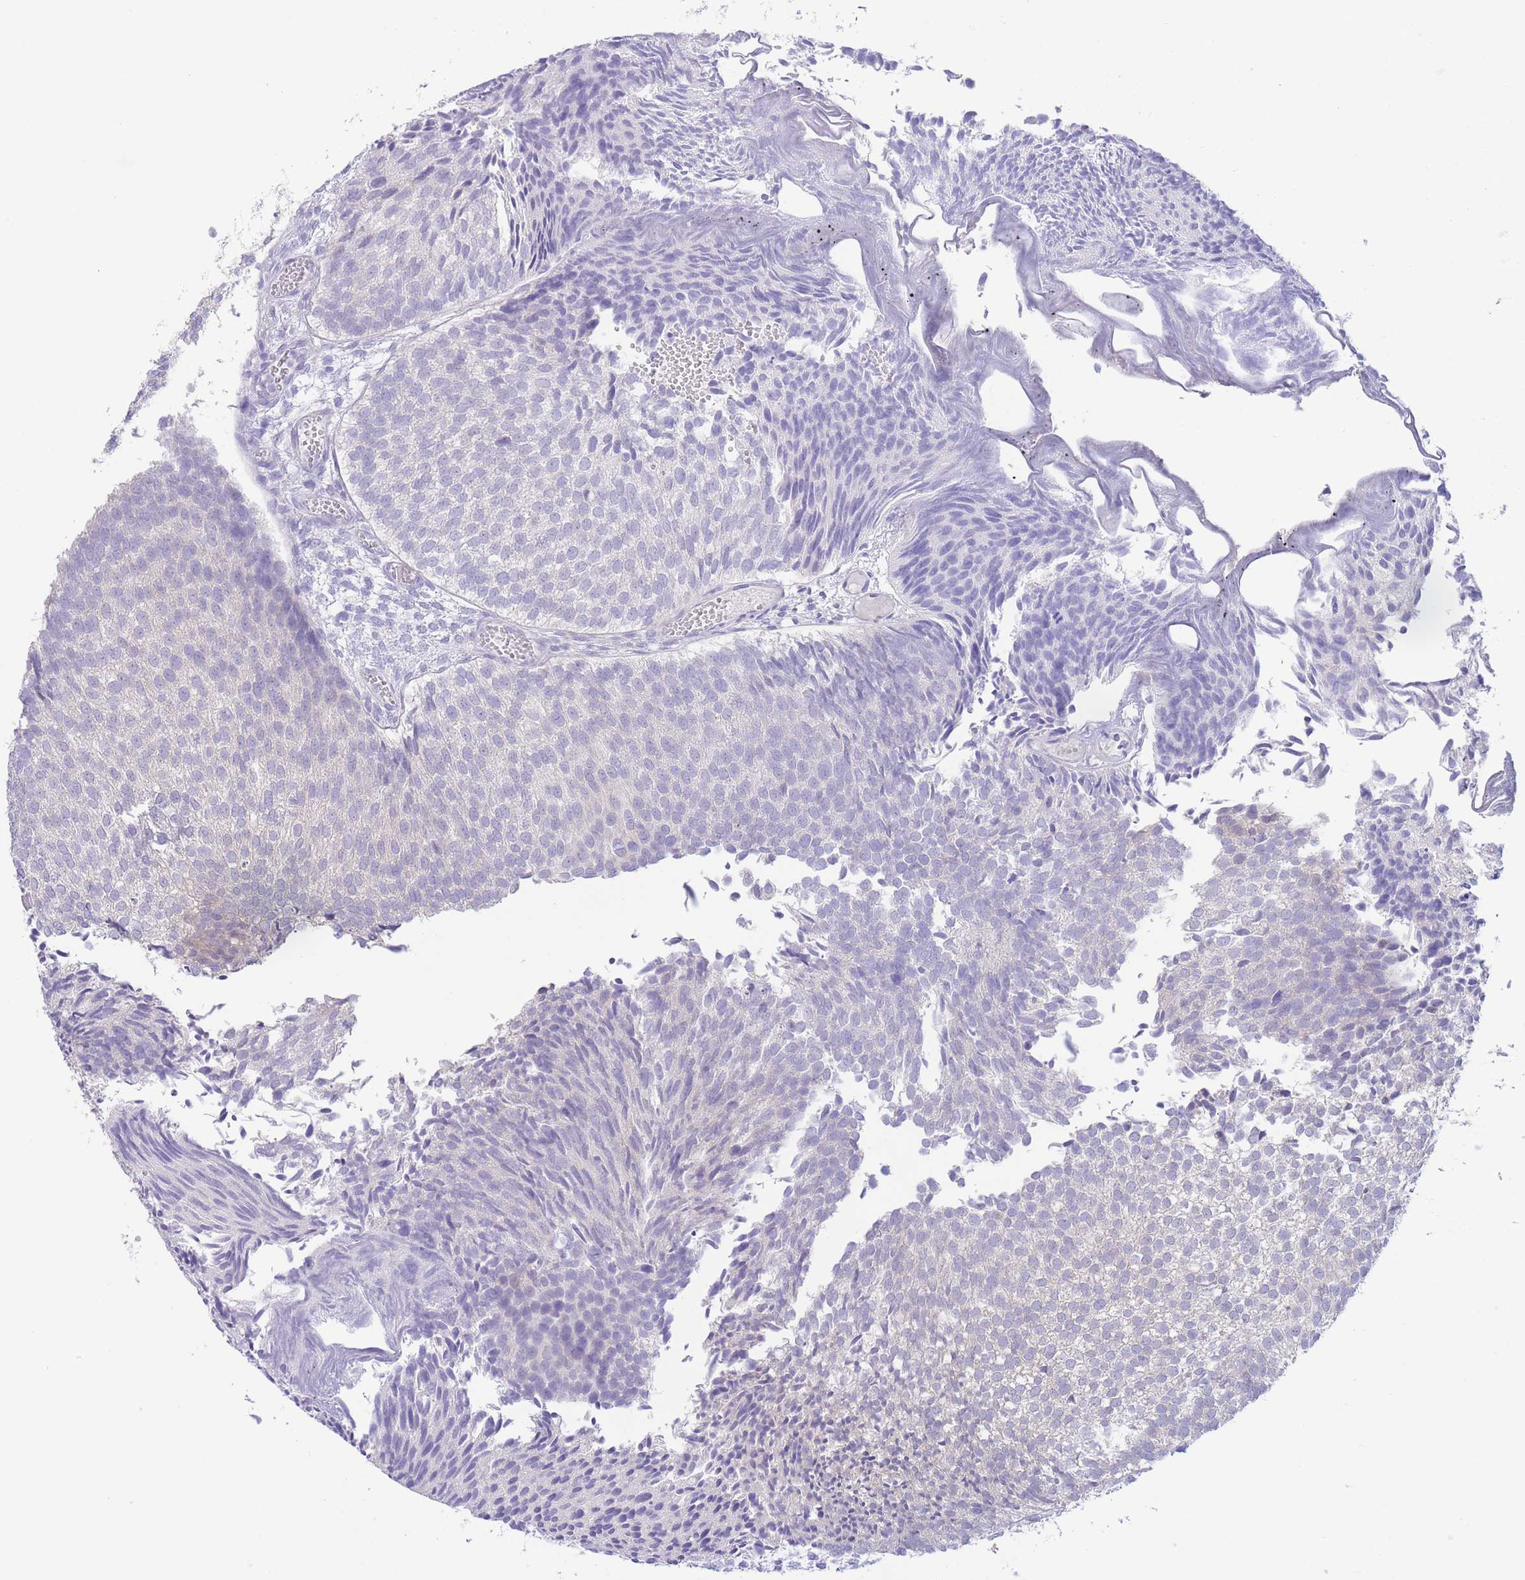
{"staining": {"intensity": "negative", "quantity": "none", "location": "none"}, "tissue": "urothelial cancer", "cell_type": "Tumor cells", "image_type": "cancer", "snomed": [{"axis": "morphology", "description": "Urothelial carcinoma, Low grade"}, {"axis": "topography", "description": "Urinary bladder"}], "caption": "IHC histopathology image of urothelial carcinoma (low-grade) stained for a protein (brown), which demonstrates no staining in tumor cells.", "gene": "FAH", "patient": {"sex": "male", "age": 84}}